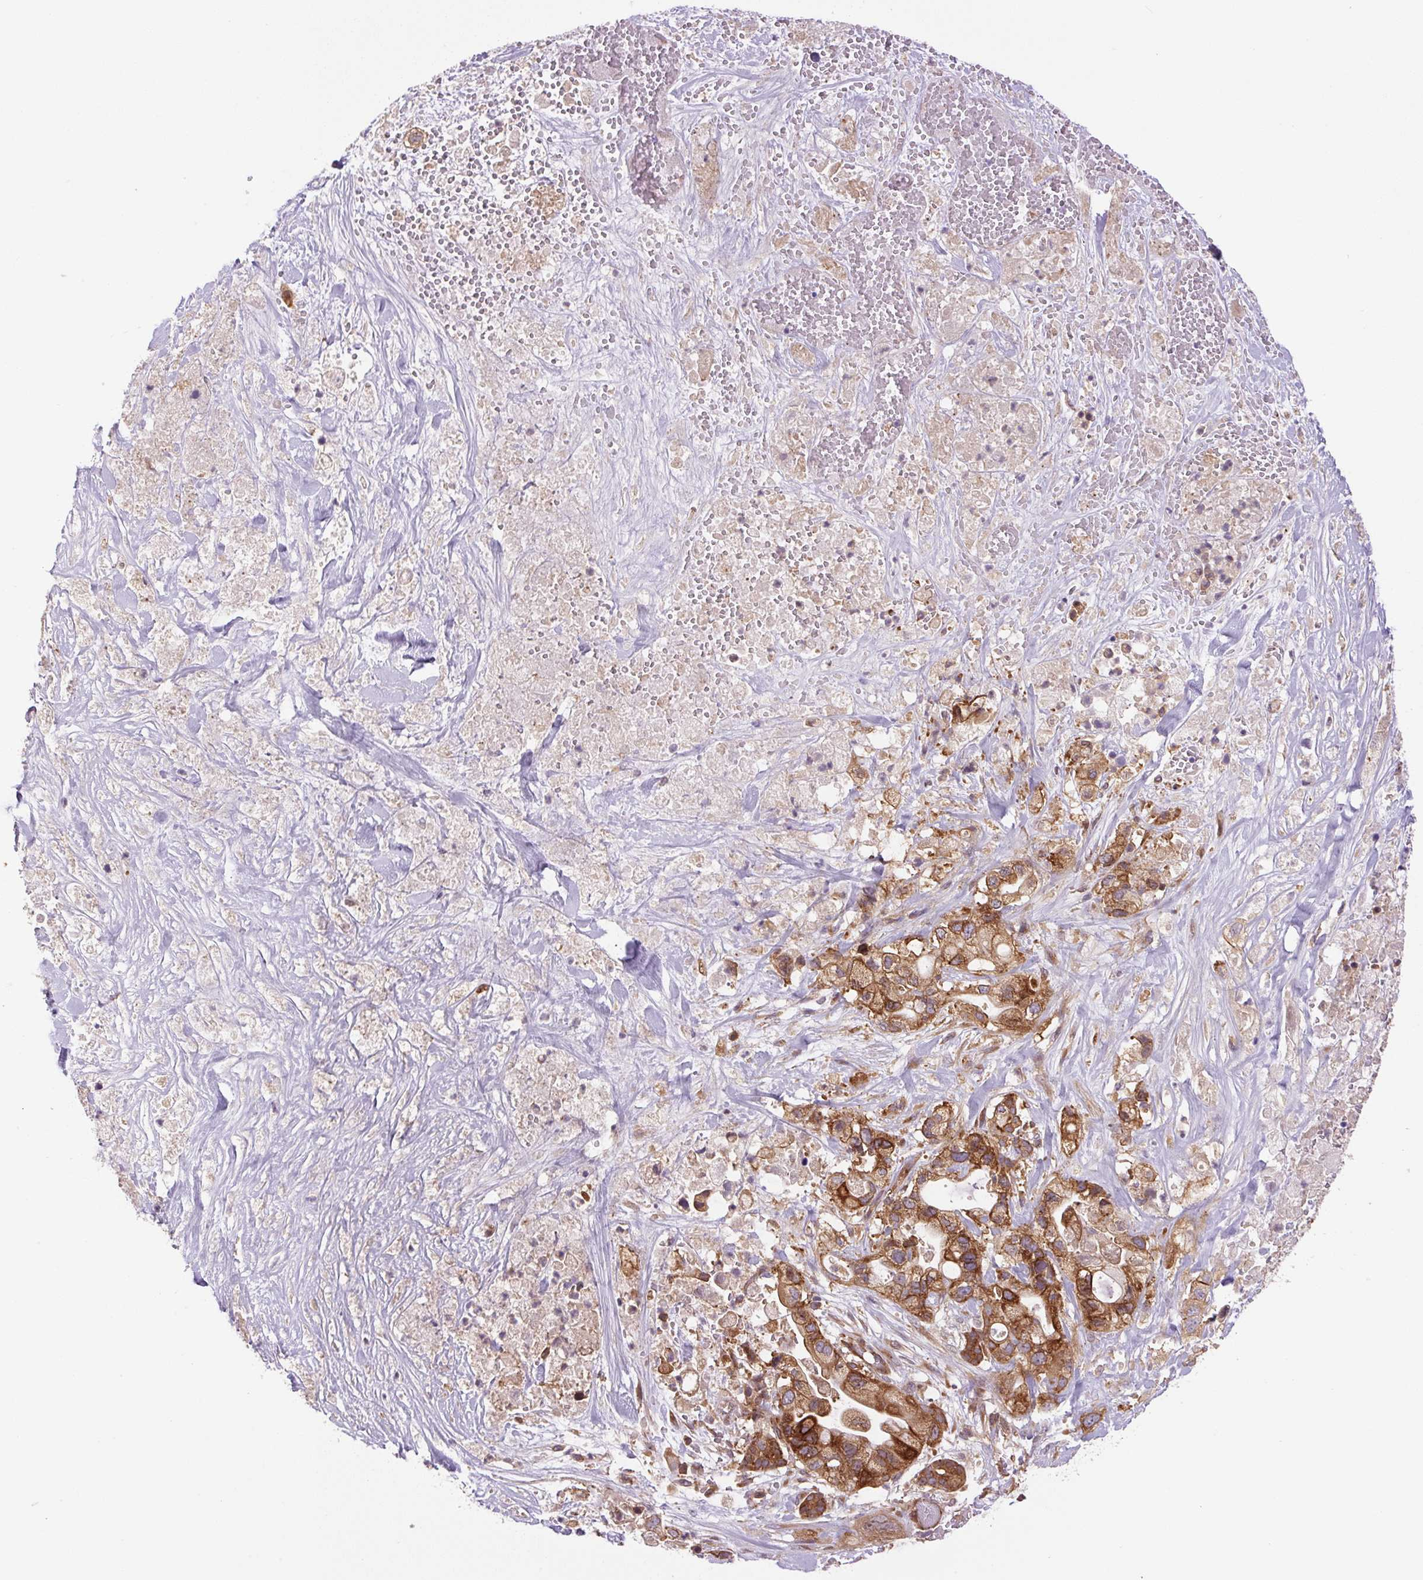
{"staining": {"intensity": "strong", "quantity": ">75%", "location": "cytoplasmic/membranous"}, "tissue": "pancreatic cancer", "cell_type": "Tumor cells", "image_type": "cancer", "snomed": [{"axis": "morphology", "description": "Adenocarcinoma, NOS"}, {"axis": "topography", "description": "Pancreas"}], "caption": "DAB immunohistochemical staining of pancreatic cancer (adenocarcinoma) demonstrates strong cytoplasmic/membranous protein positivity in approximately >75% of tumor cells.", "gene": "SEPTIN10", "patient": {"sex": "male", "age": 44}}